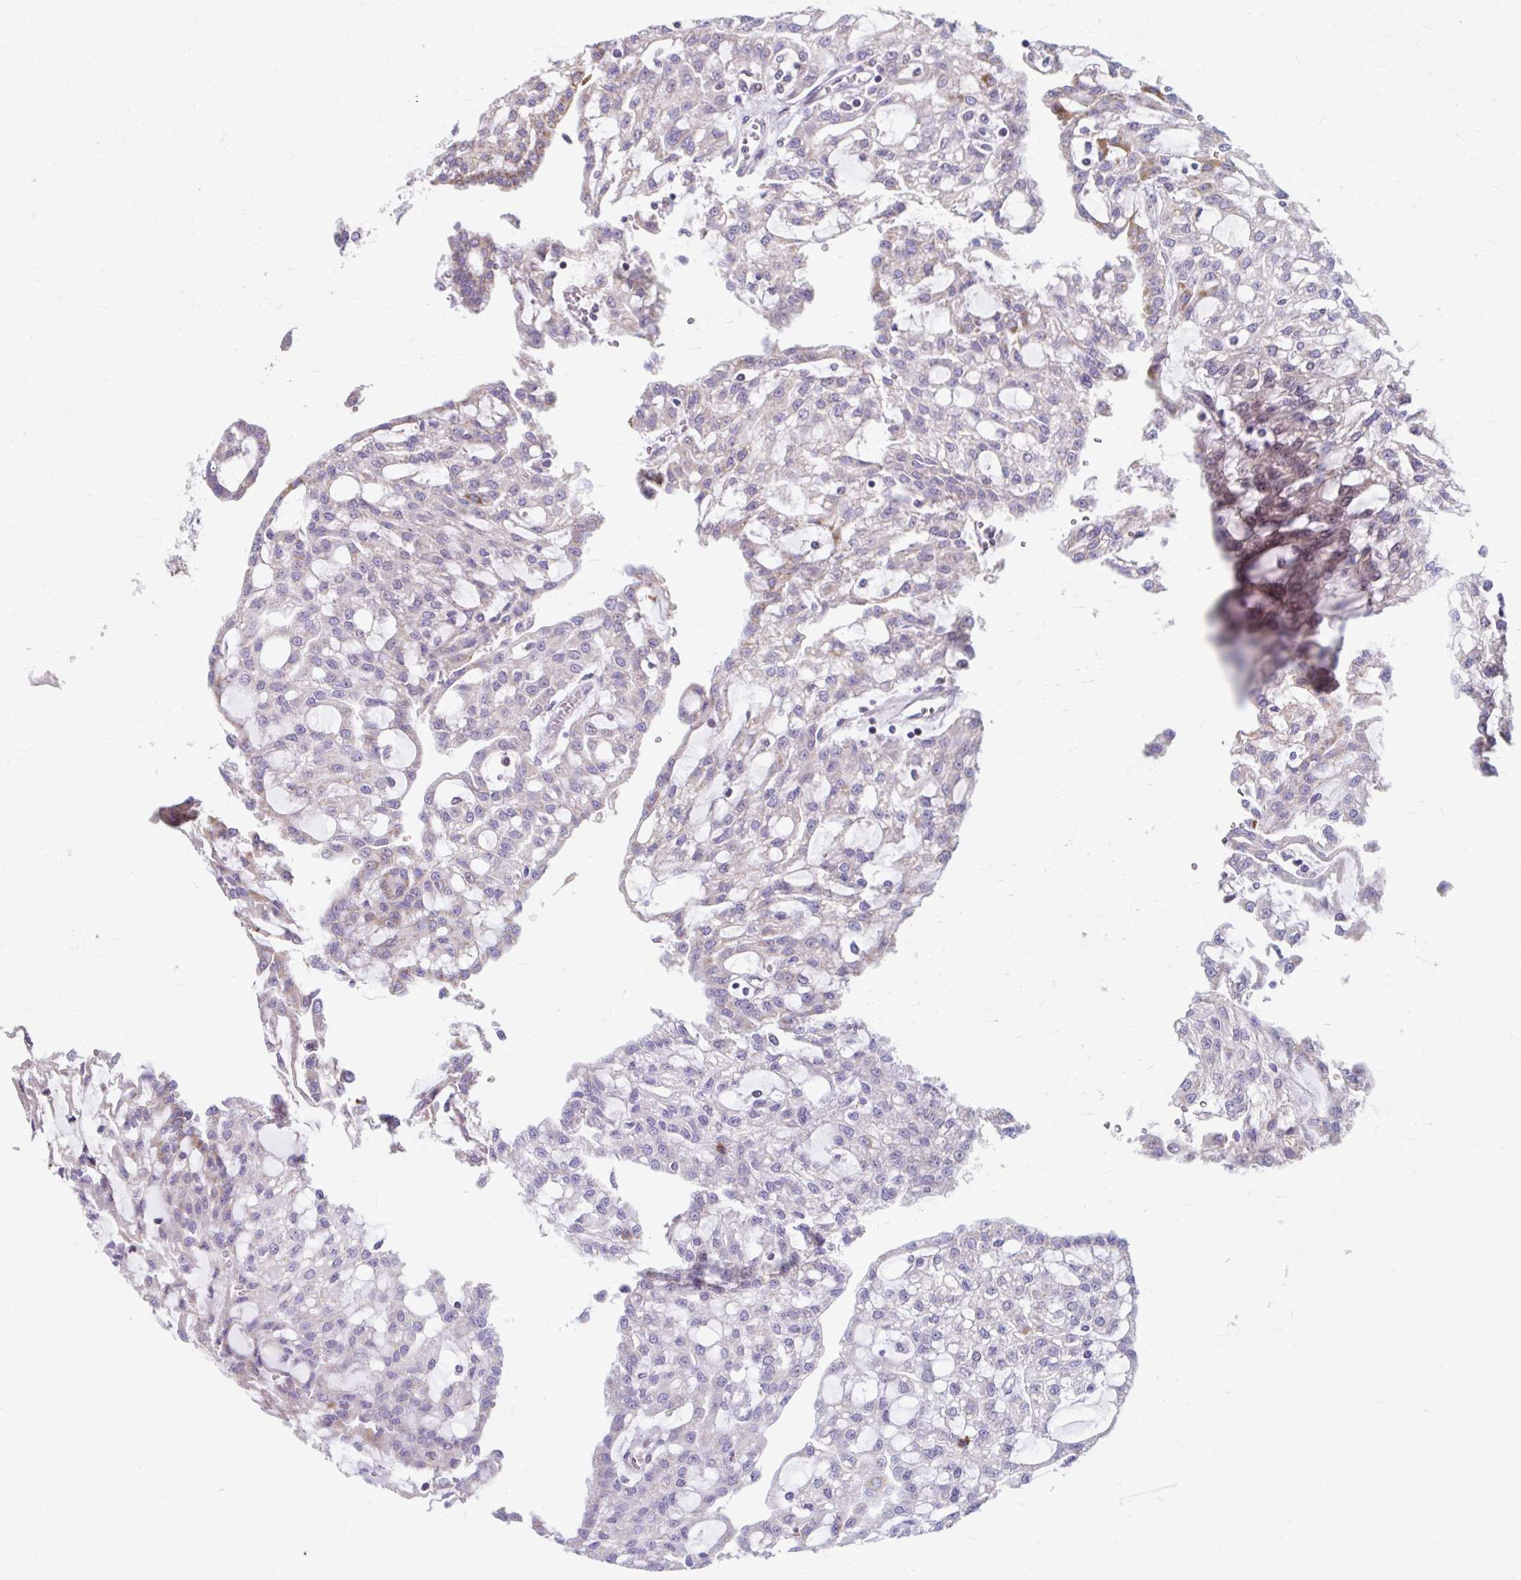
{"staining": {"intensity": "negative", "quantity": "none", "location": "none"}, "tissue": "renal cancer", "cell_type": "Tumor cells", "image_type": "cancer", "snomed": [{"axis": "morphology", "description": "Adenocarcinoma, NOS"}, {"axis": "topography", "description": "Kidney"}], "caption": "This is an immunohistochemistry (IHC) micrograph of human renal cancer. There is no expression in tumor cells.", "gene": "BEAN1", "patient": {"sex": "male", "age": 63}}